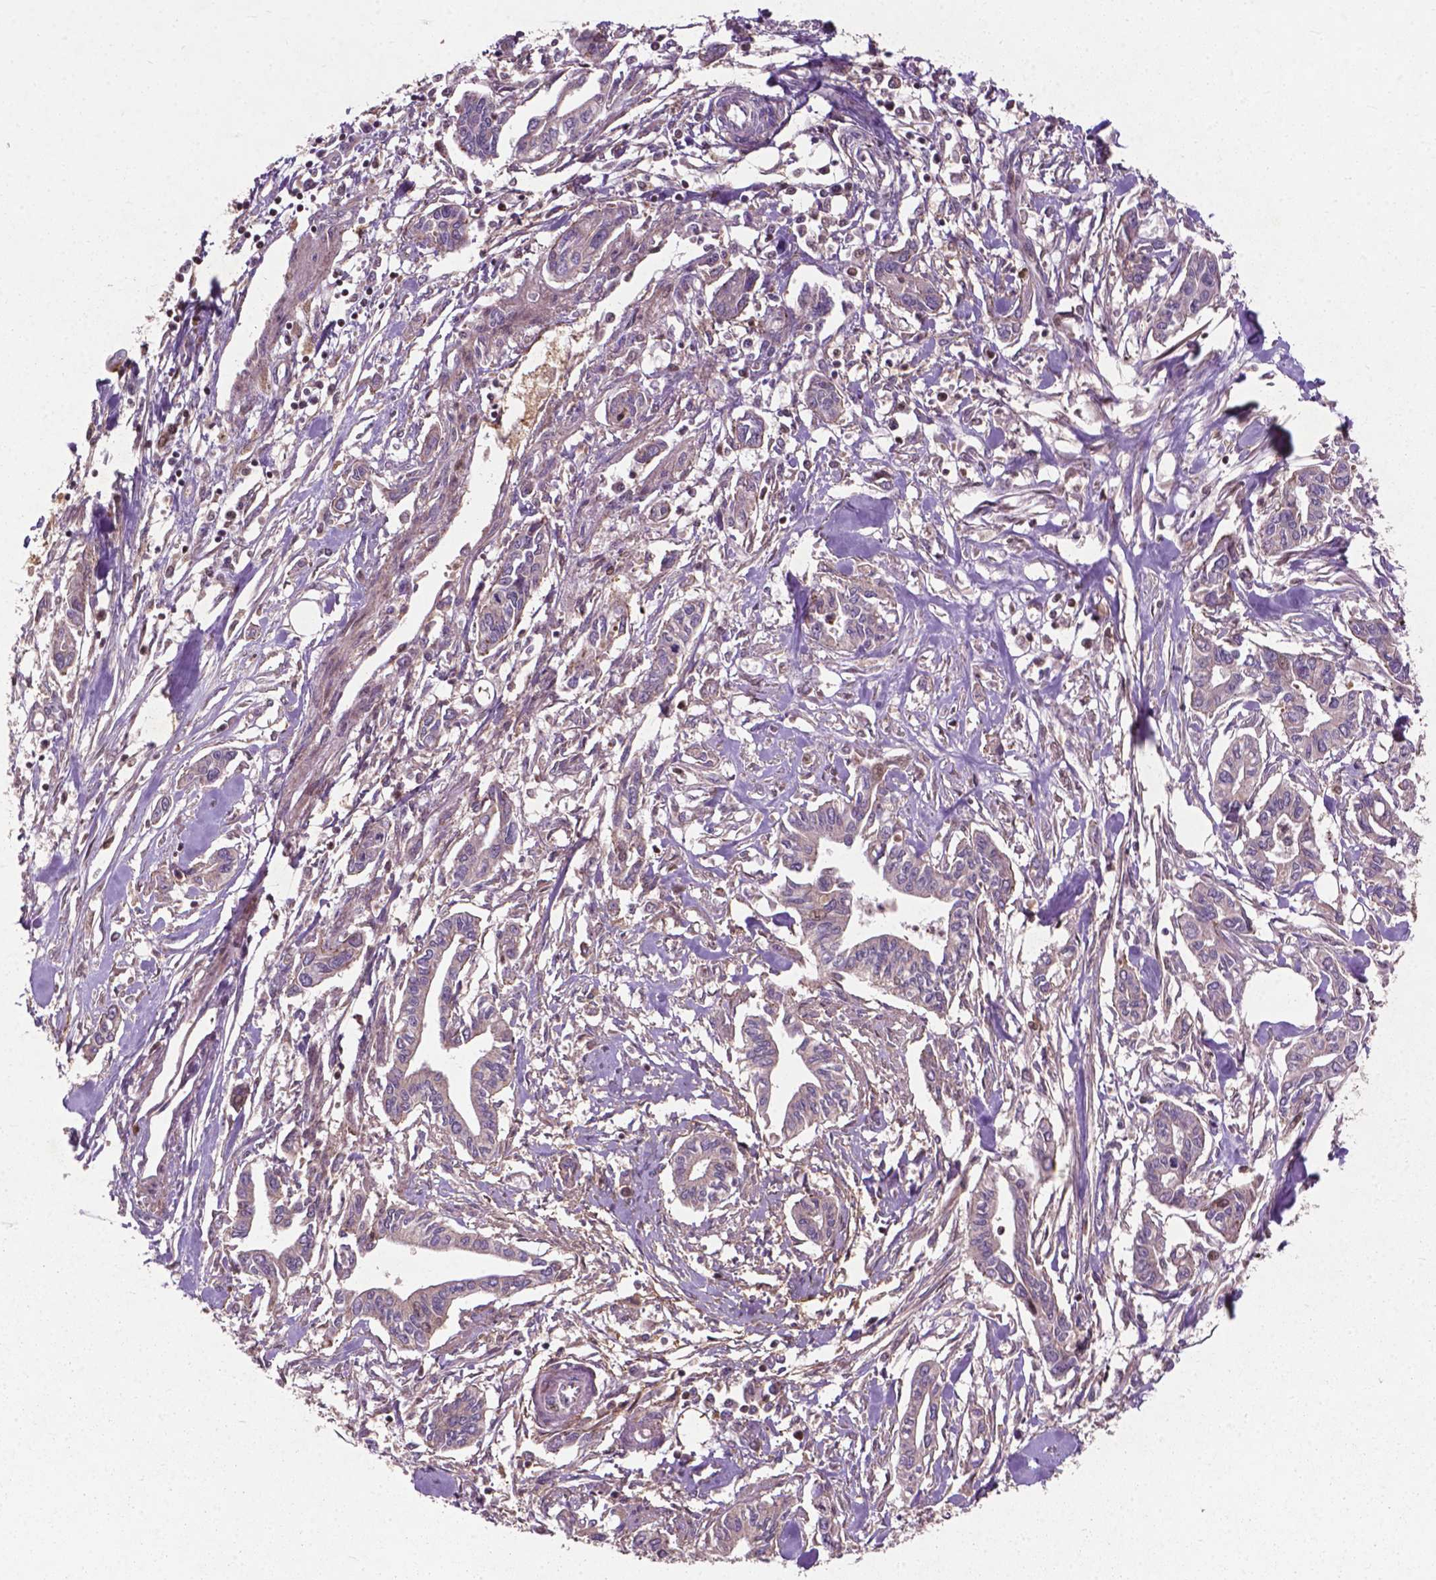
{"staining": {"intensity": "negative", "quantity": "none", "location": "none"}, "tissue": "pancreatic cancer", "cell_type": "Tumor cells", "image_type": "cancer", "snomed": [{"axis": "morphology", "description": "Adenocarcinoma, NOS"}, {"axis": "topography", "description": "Pancreas"}], "caption": "Image shows no significant protein staining in tumor cells of pancreatic adenocarcinoma. (Brightfield microscopy of DAB (3,3'-diaminobenzidine) immunohistochemistry (IHC) at high magnification).", "gene": "B3GALNT2", "patient": {"sex": "male", "age": 60}}